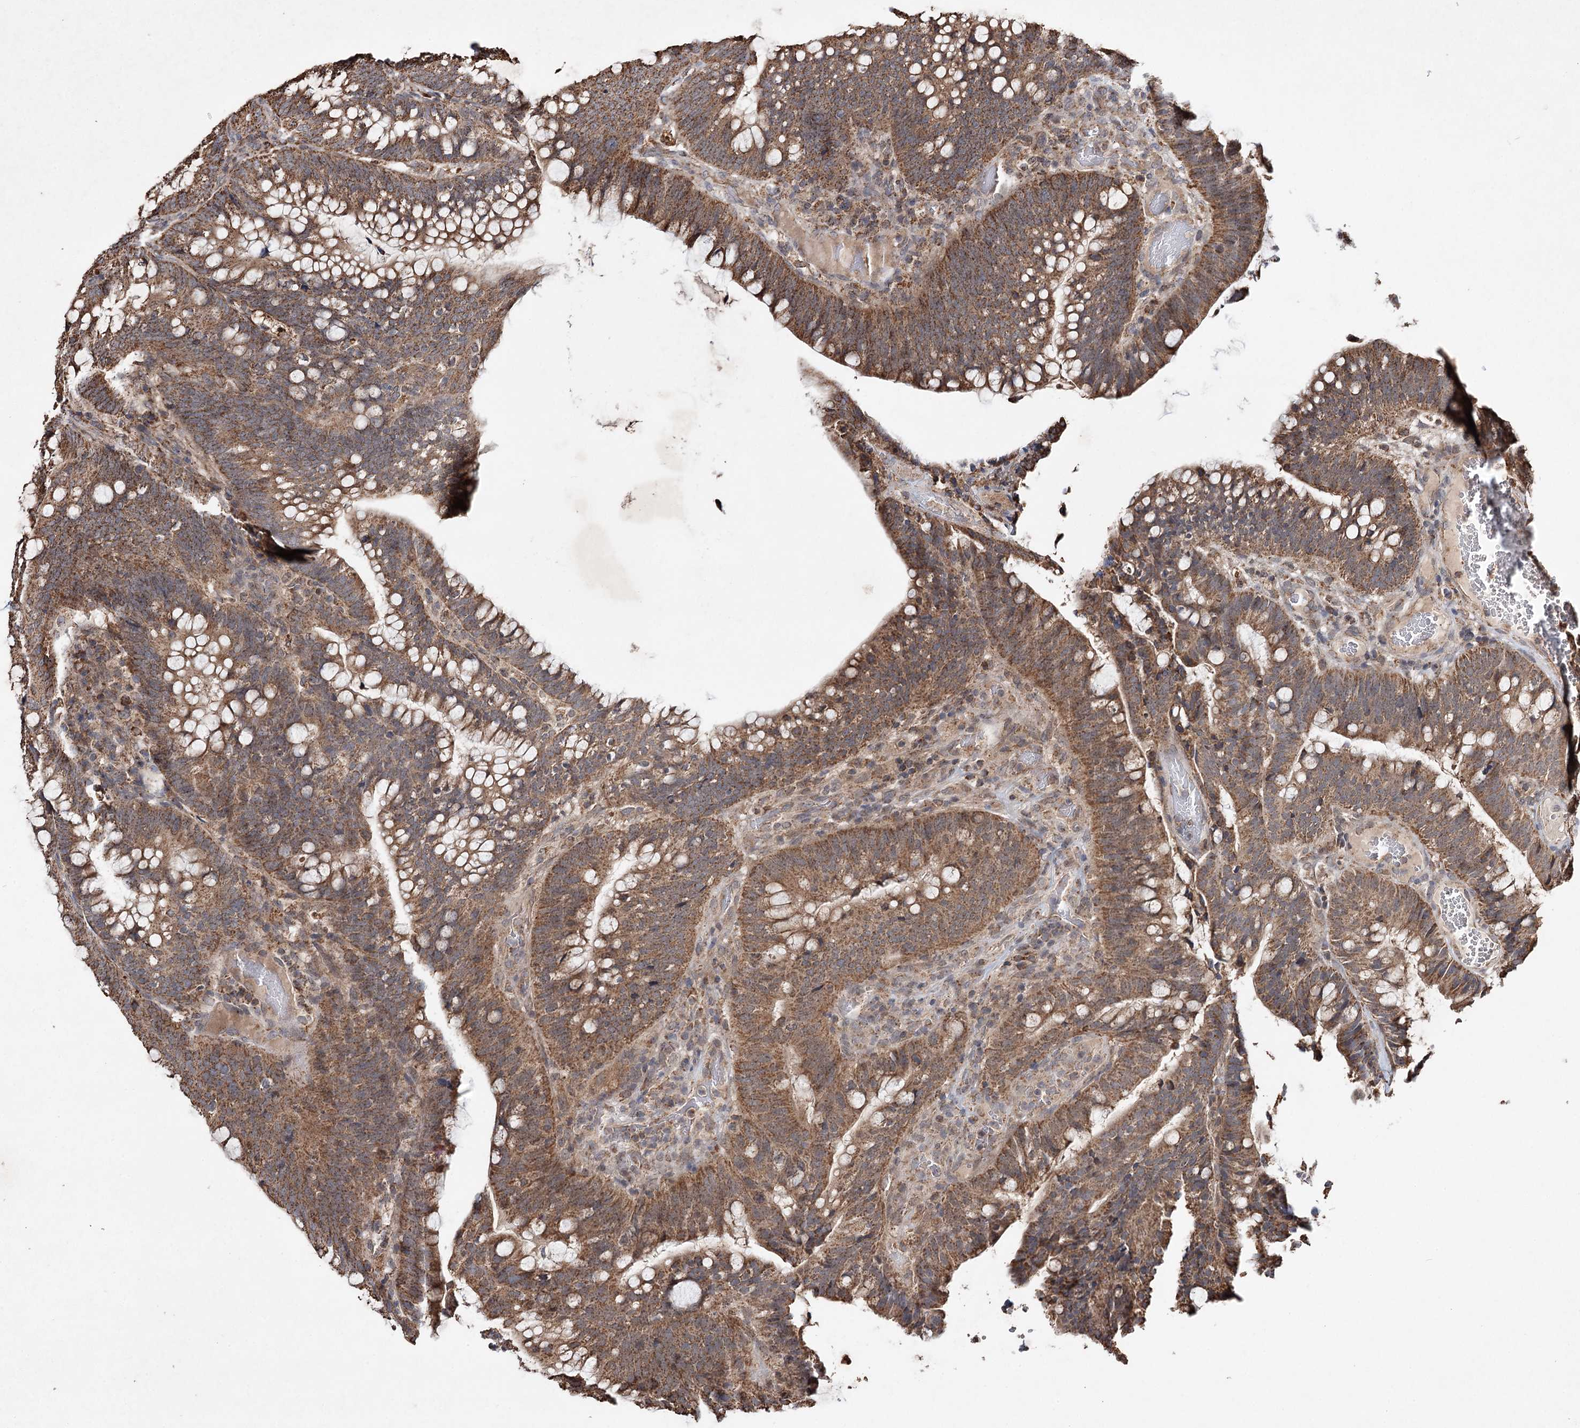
{"staining": {"intensity": "moderate", "quantity": ">75%", "location": "cytoplasmic/membranous"}, "tissue": "colorectal cancer", "cell_type": "Tumor cells", "image_type": "cancer", "snomed": [{"axis": "morphology", "description": "Adenocarcinoma, NOS"}, {"axis": "topography", "description": "Colon"}], "caption": "Human adenocarcinoma (colorectal) stained with a brown dye reveals moderate cytoplasmic/membranous positive positivity in about >75% of tumor cells.", "gene": "PIK3CB", "patient": {"sex": "female", "age": 66}}